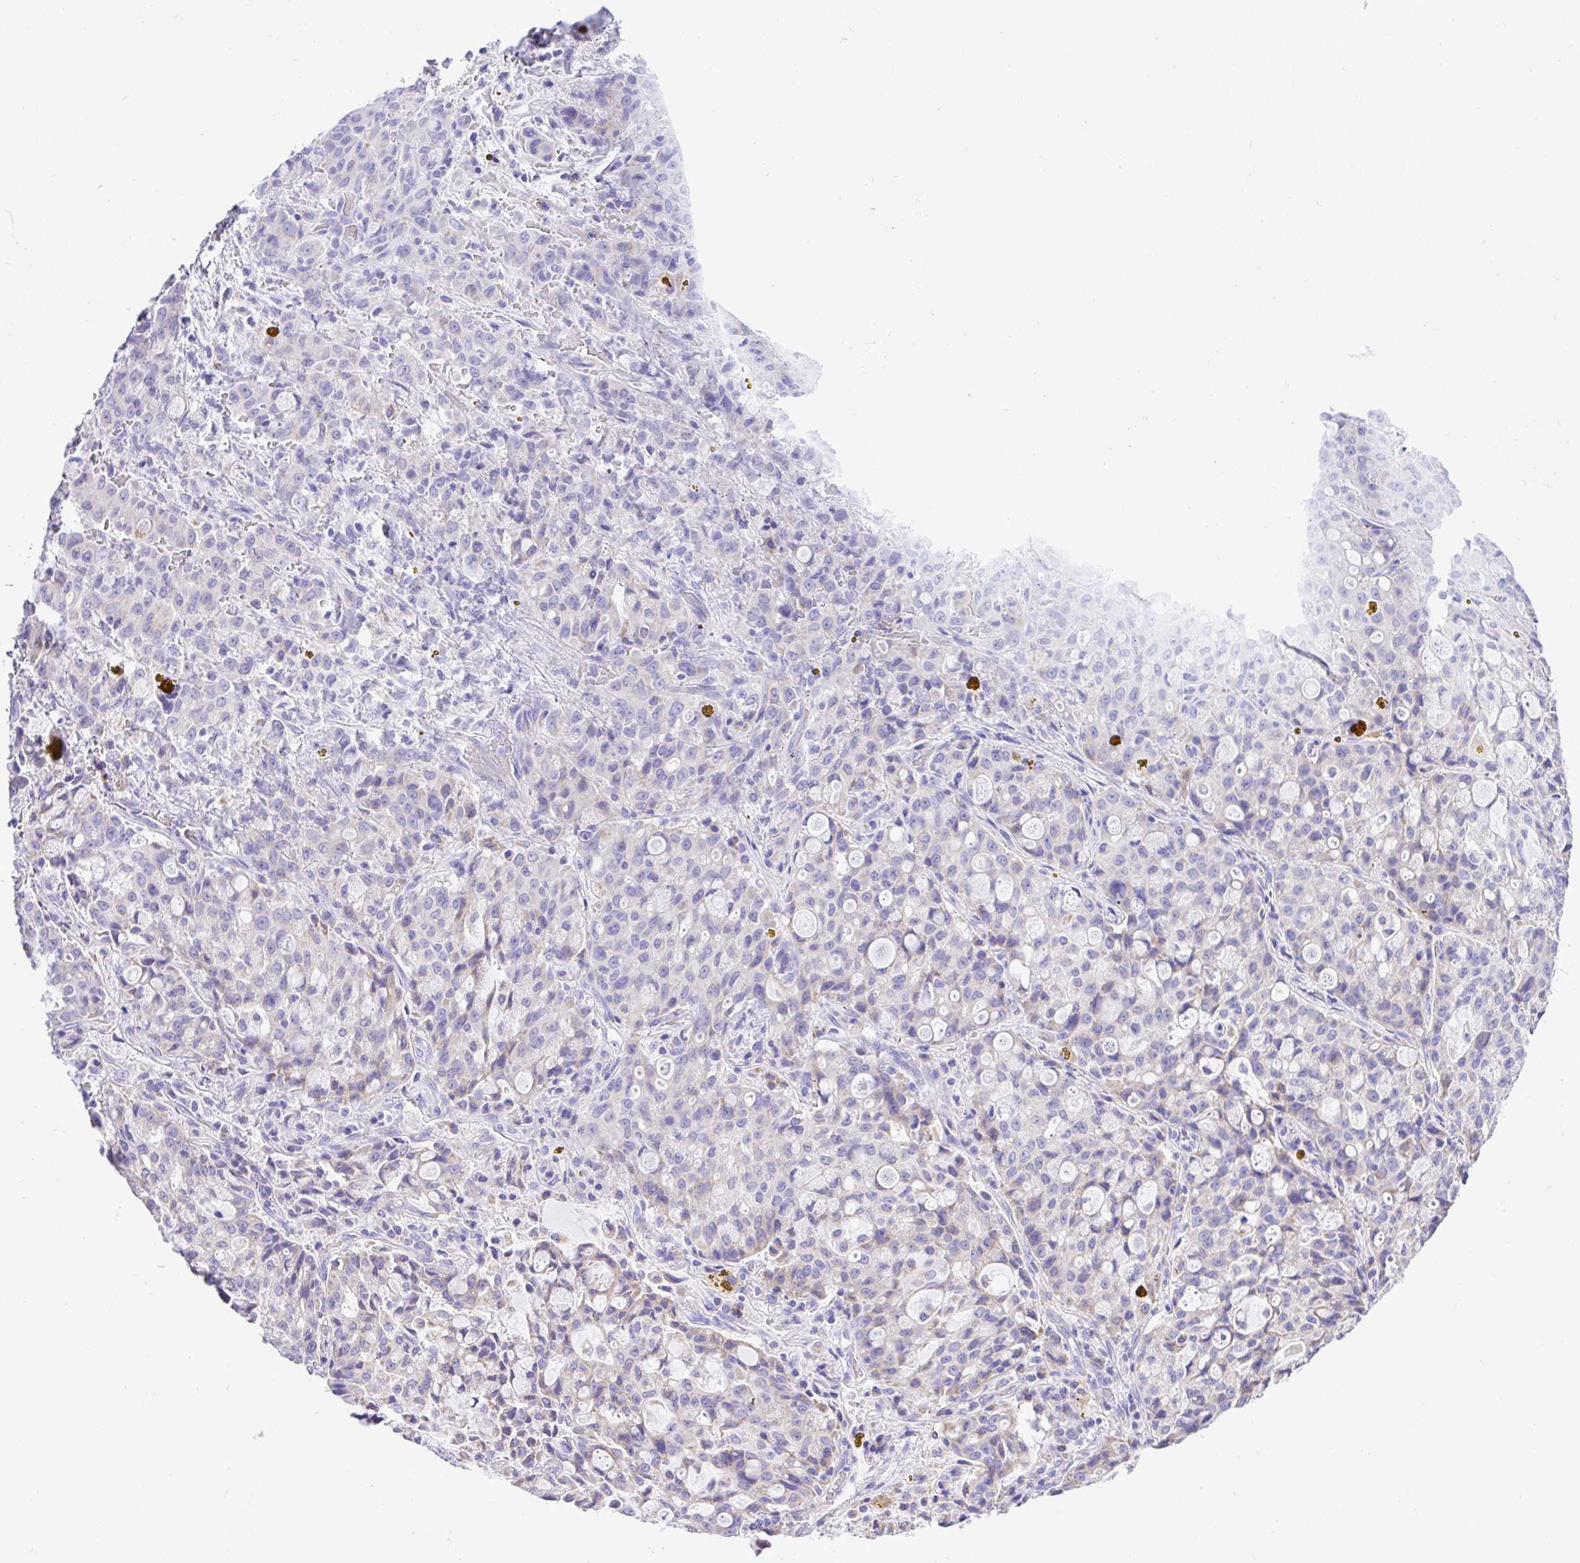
{"staining": {"intensity": "weak", "quantity": "<25%", "location": "cytoplasmic/membranous"}, "tissue": "lung cancer", "cell_type": "Tumor cells", "image_type": "cancer", "snomed": [{"axis": "morphology", "description": "Adenocarcinoma, NOS"}, {"axis": "topography", "description": "Lung"}], "caption": "IHC of lung cancer reveals no positivity in tumor cells.", "gene": "SLC13A1", "patient": {"sex": "female", "age": 44}}